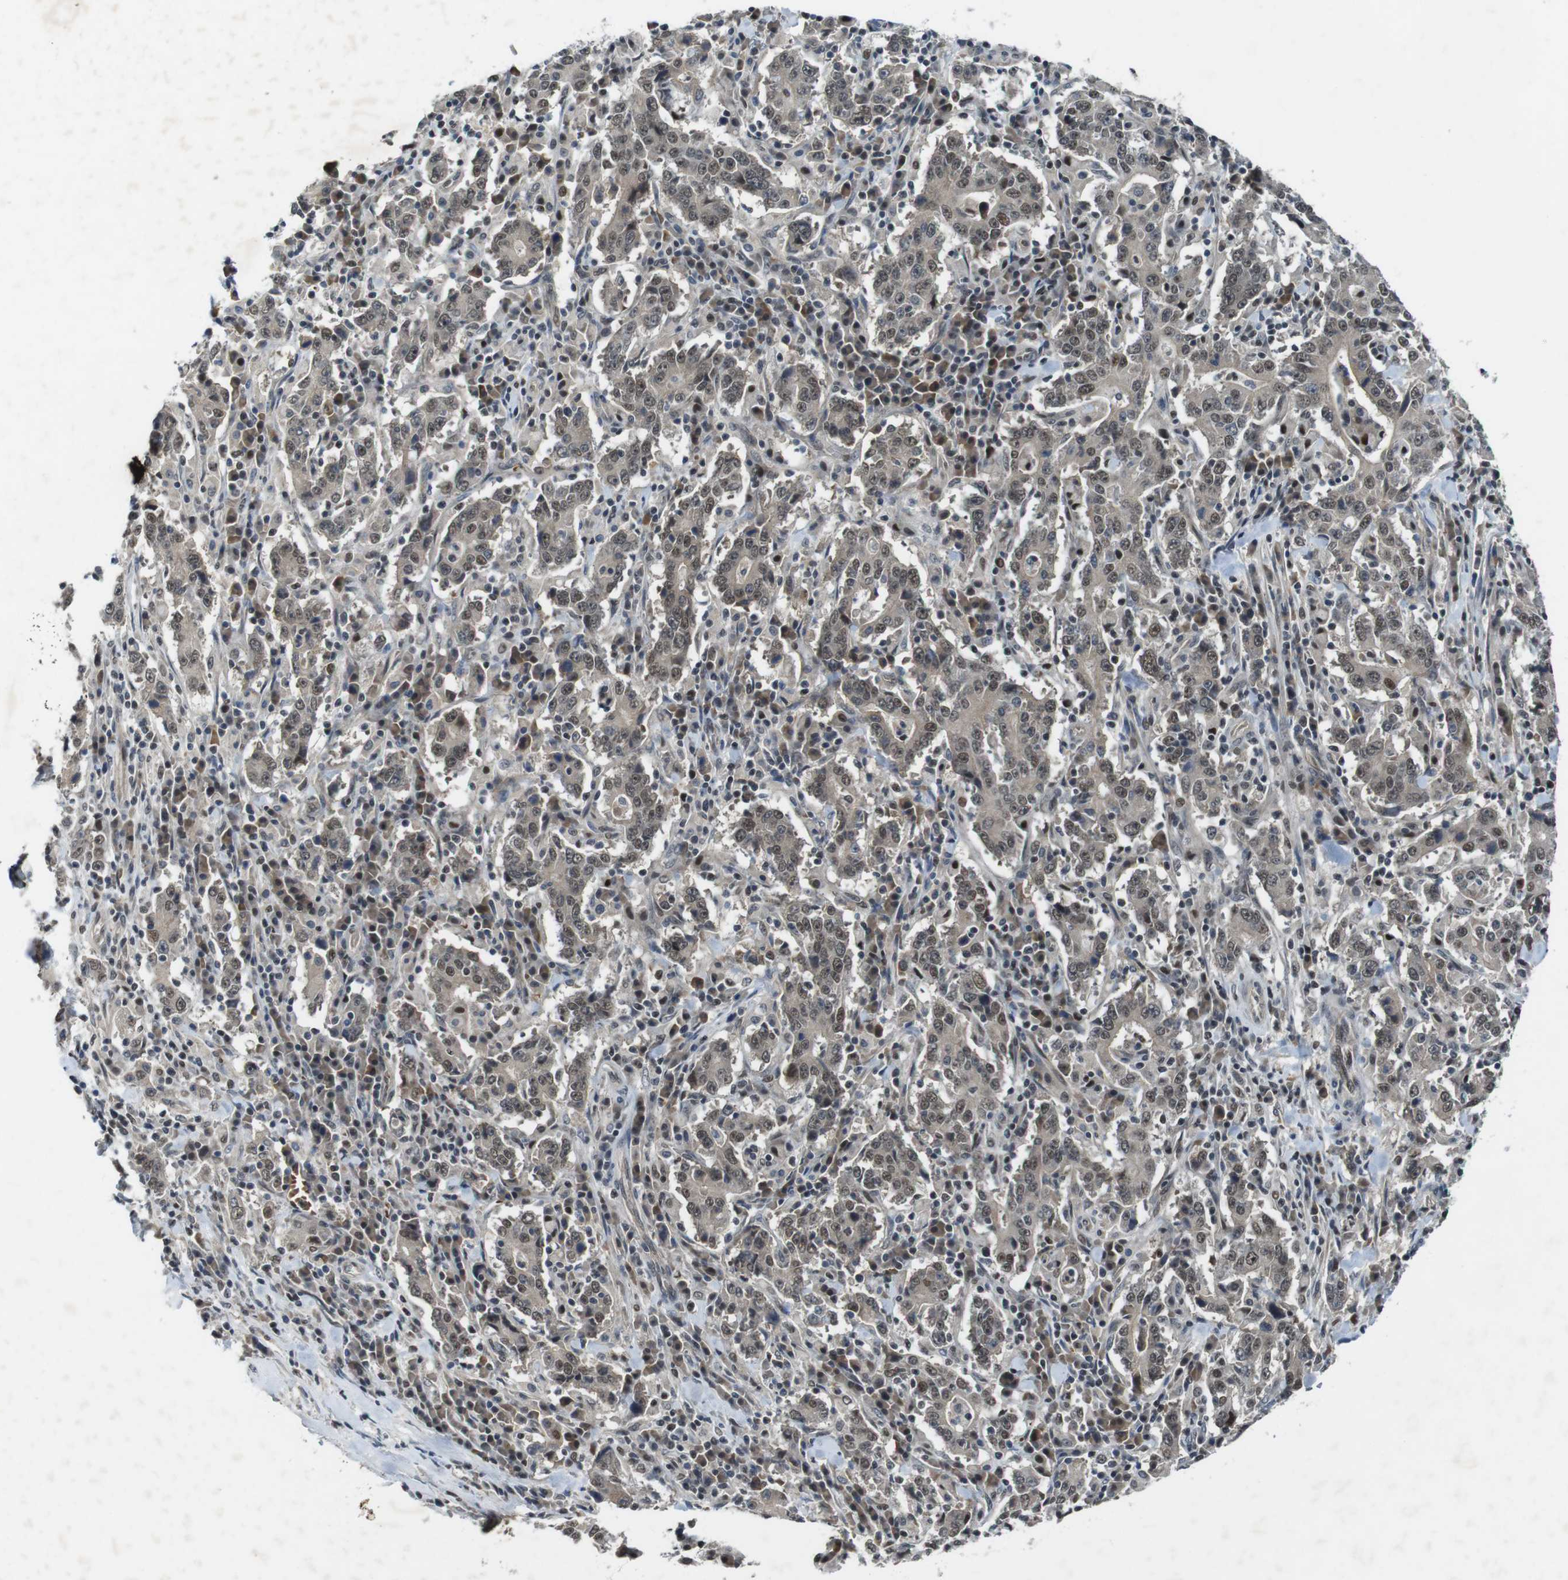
{"staining": {"intensity": "weak", "quantity": ">75%", "location": "cytoplasmic/membranous,nuclear"}, "tissue": "stomach cancer", "cell_type": "Tumor cells", "image_type": "cancer", "snomed": [{"axis": "morphology", "description": "Normal tissue, NOS"}, {"axis": "morphology", "description": "Adenocarcinoma, NOS"}, {"axis": "topography", "description": "Stomach, upper"}, {"axis": "topography", "description": "Stomach"}], "caption": "Immunohistochemistry (DAB (3,3'-diaminobenzidine)) staining of stomach cancer (adenocarcinoma) demonstrates weak cytoplasmic/membranous and nuclear protein positivity in about >75% of tumor cells. (Stains: DAB in brown, nuclei in blue, Microscopy: brightfield microscopy at high magnification).", "gene": "MAPKAPK5", "patient": {"sex": "male", "age": 59}}